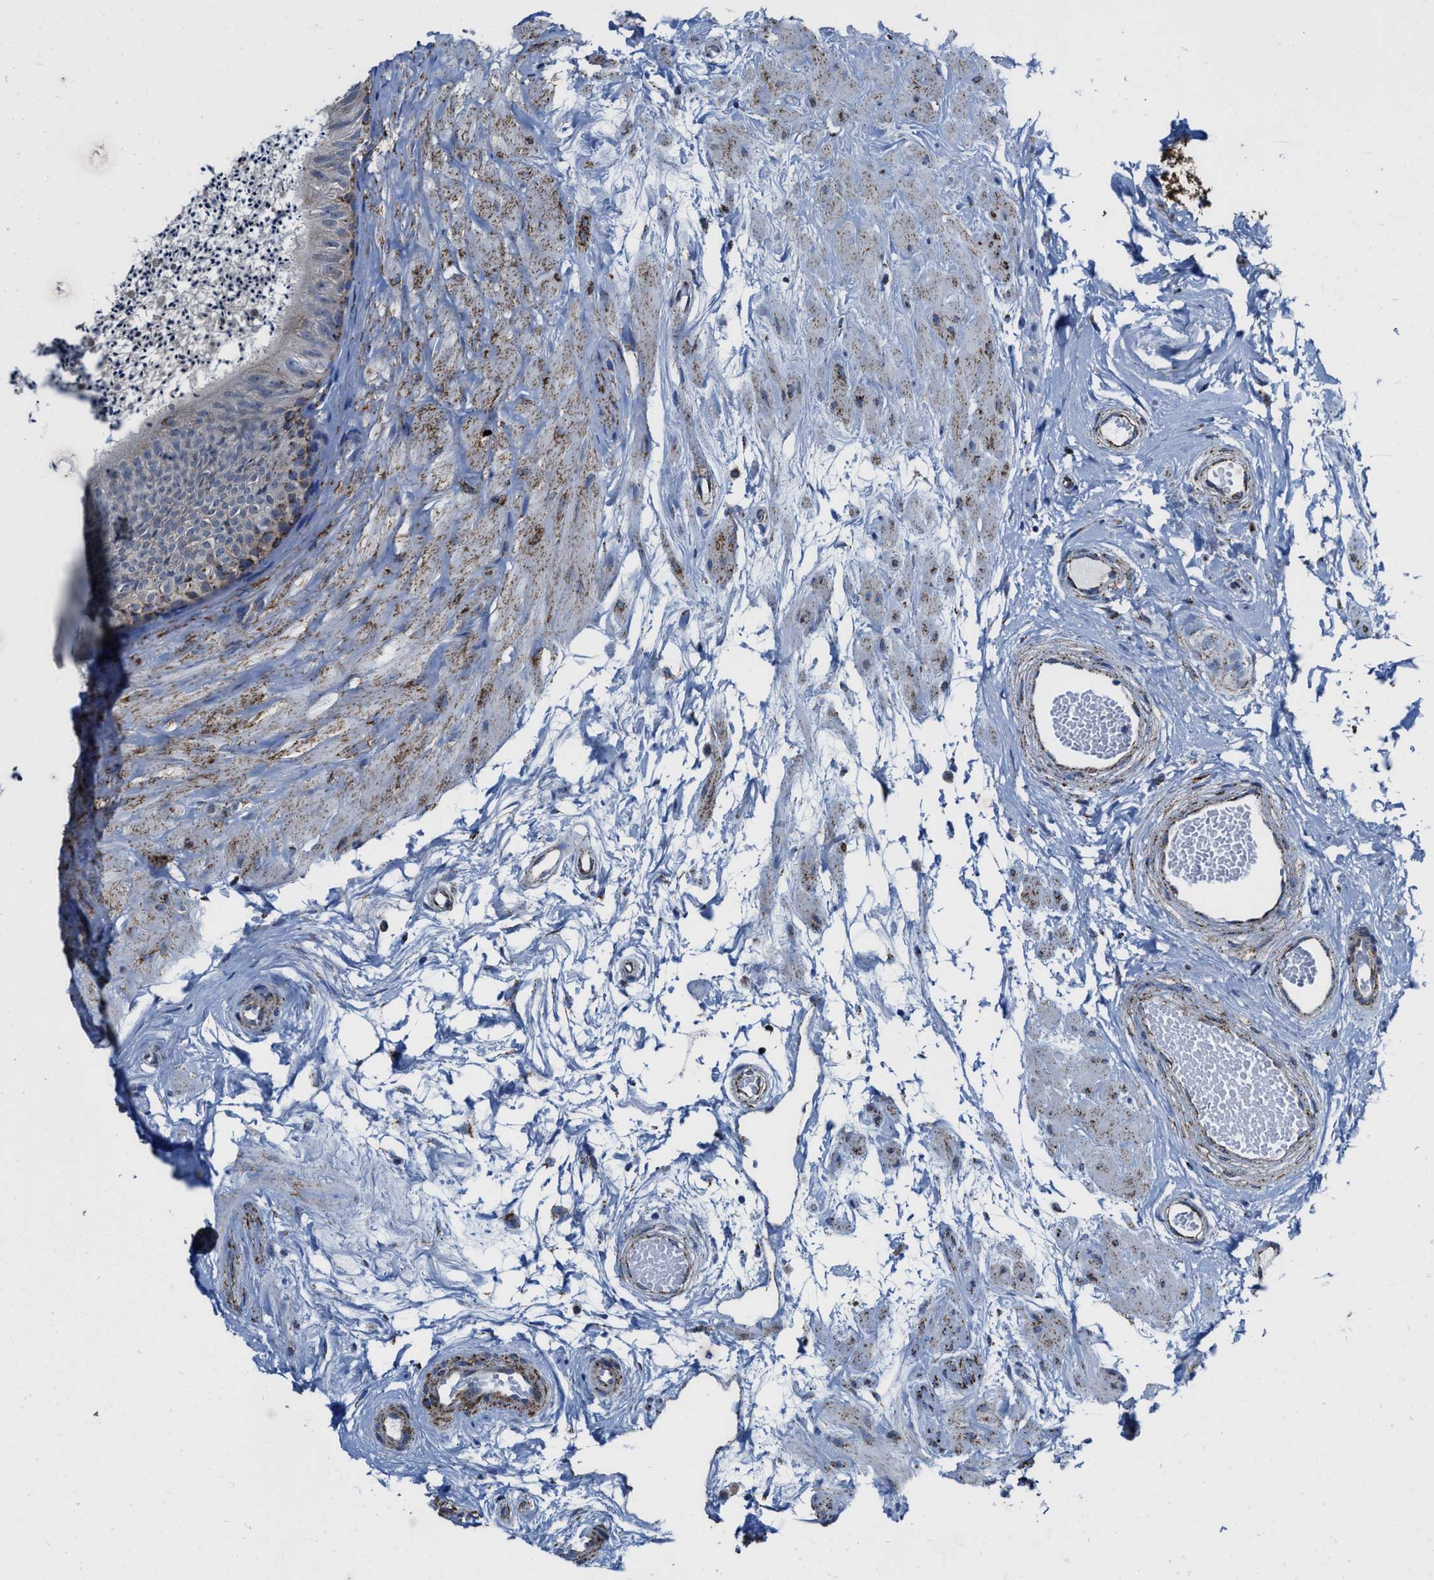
{"staining": {"intensity": "weak", "quantity": "<25%", "location": "cytoplasmic/membranous"}, "tissue": "epididymis", "cell_type": "Glandular cells", "image_type": "normal", "snomed": [{"axis": "morphology", "description": "Normal tissue, NOS"}, {"axis": "topography", "description": "Epididymis"}], "caption": "DAB (3,3'-diaminobenzidine) immunohistochemical staining of normal epididymis displays no significant positivity in glandular cells.", "gene": "ALDH1B1", "patient": {"sex": "male", "age": 56}}